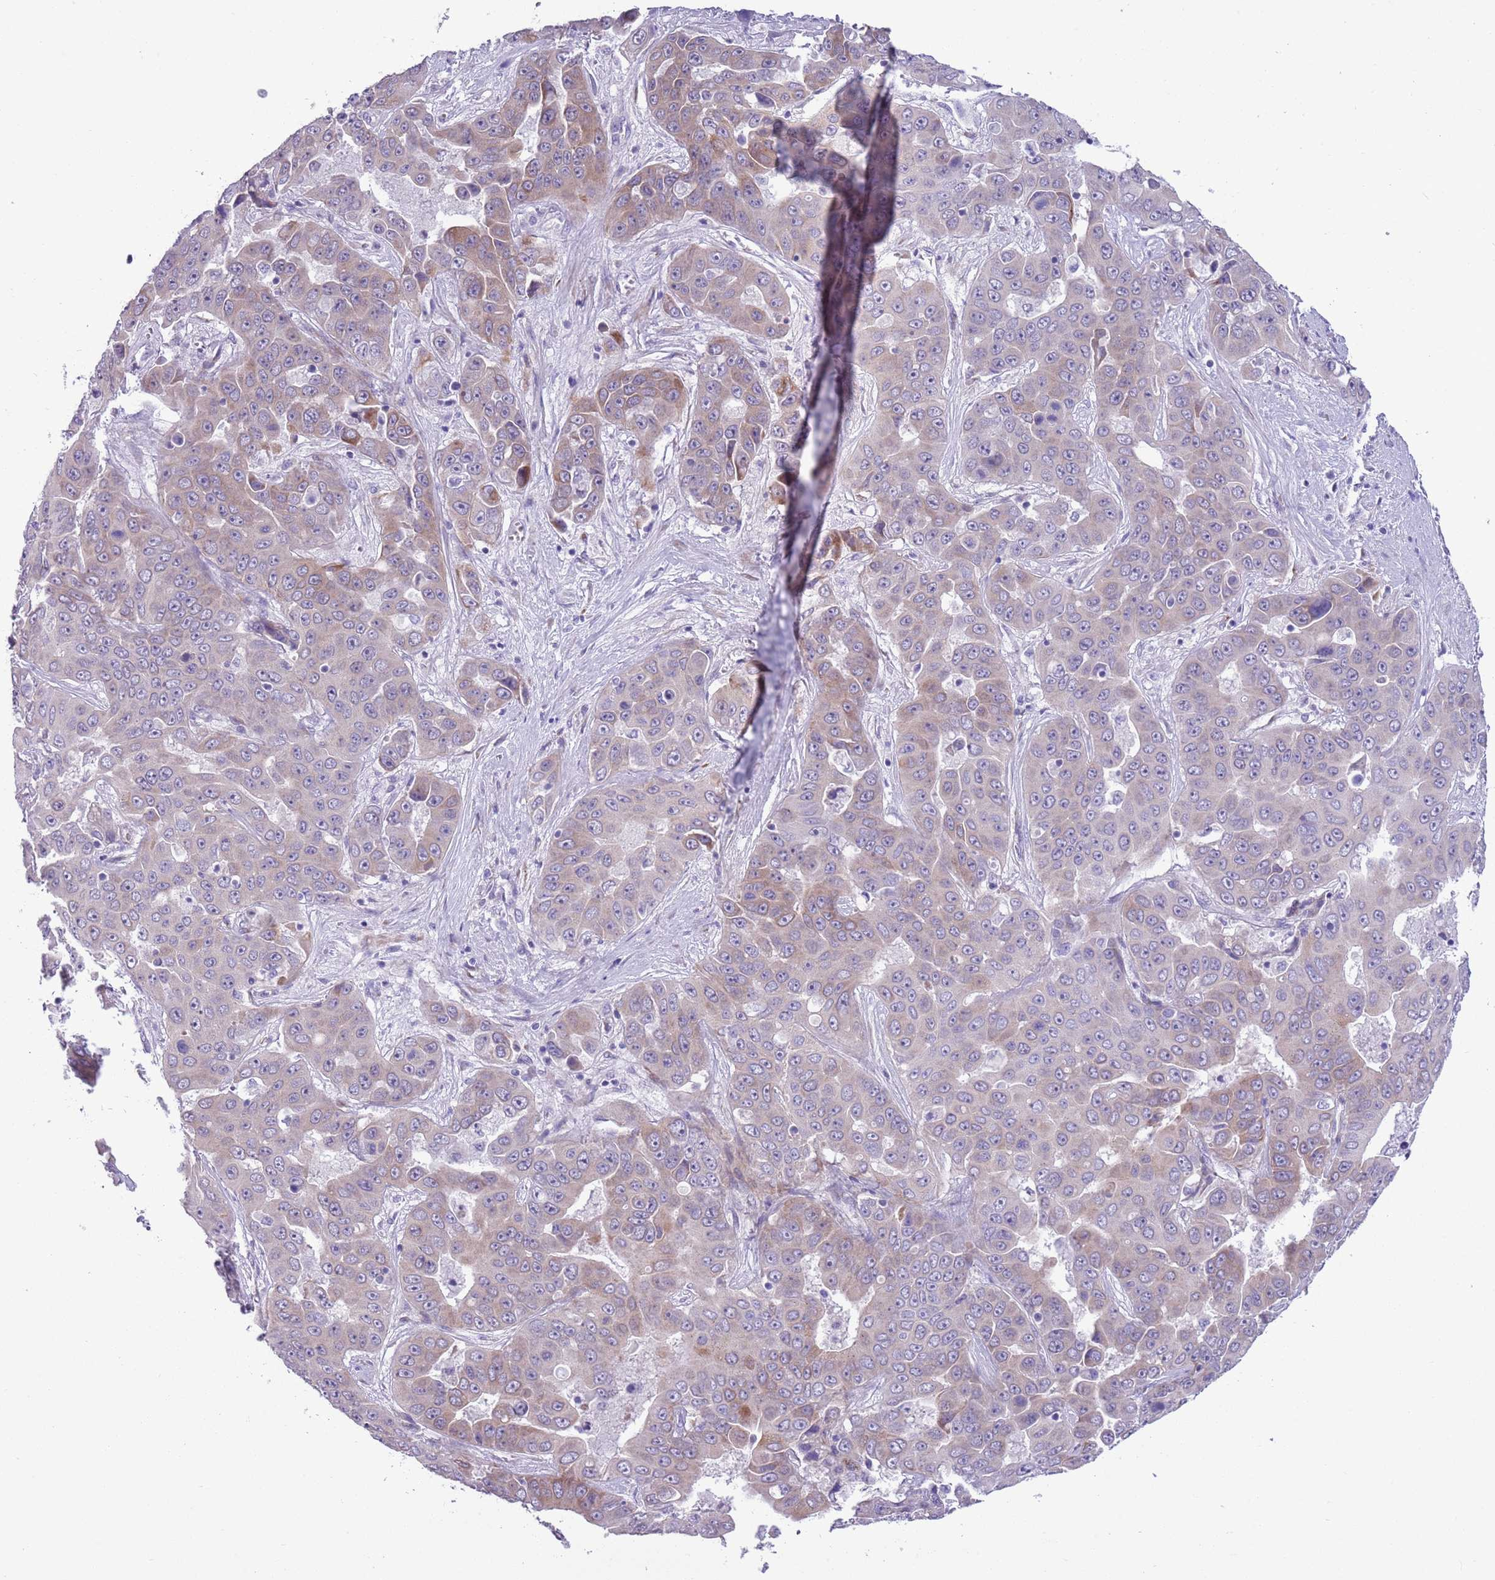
{"staining": {"intensity": "weak", "quantity": "<25%", "location": "cytoplasmic/membranous"}, "tissue": "liver cancer", "cell_type": "Tumor cells", "image_type": "cancer", "snomed": [{"axis": "morphology", "description": "Cholangiocarcinoma"}, {"axis": "topography", "description": "Liver"}], "caption": "IHC image of human liver cholangiocarcinoma stained for a protein (brown), which reveals no staining in tumor cells.", "gene": "MRPL32", "patient": {"sex": "female", "age": 52}}